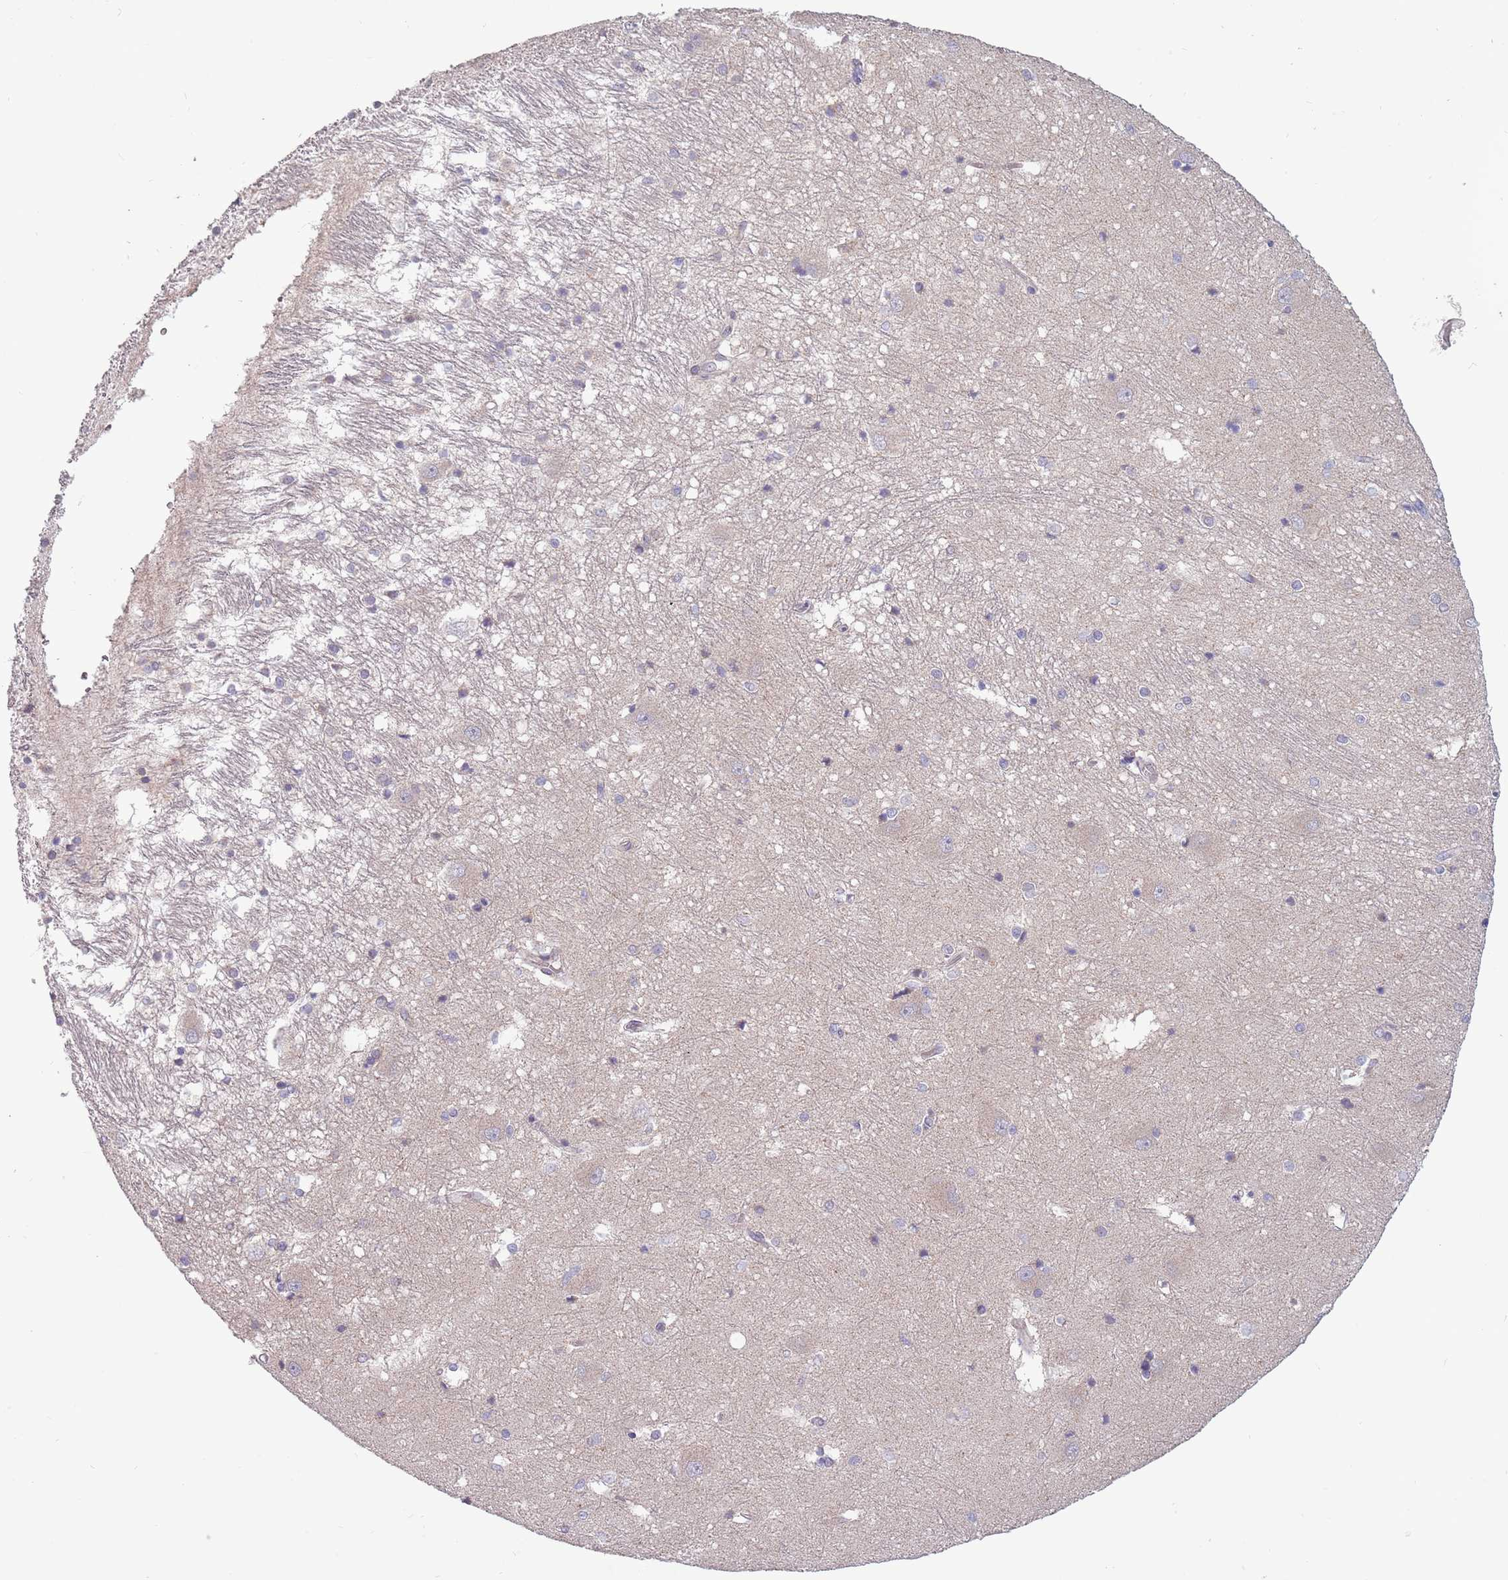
{"staining": {"intensity": "negative", "quantity": "none", "location": "none"}, "tissue": "caudate", "cell_type": "Glial cells", "image_type": "normal", "snomed": [{"axis": "morphology", "description": "Normal tissue, NOS"}, {"axis": "topography", "description": "Lateral ventricle wall"}], "caption": "The image demonstrates no significant expression in glial cells of caudate.", "gene": "RNF181", "patient": {"sex": "male", "age": 37}}